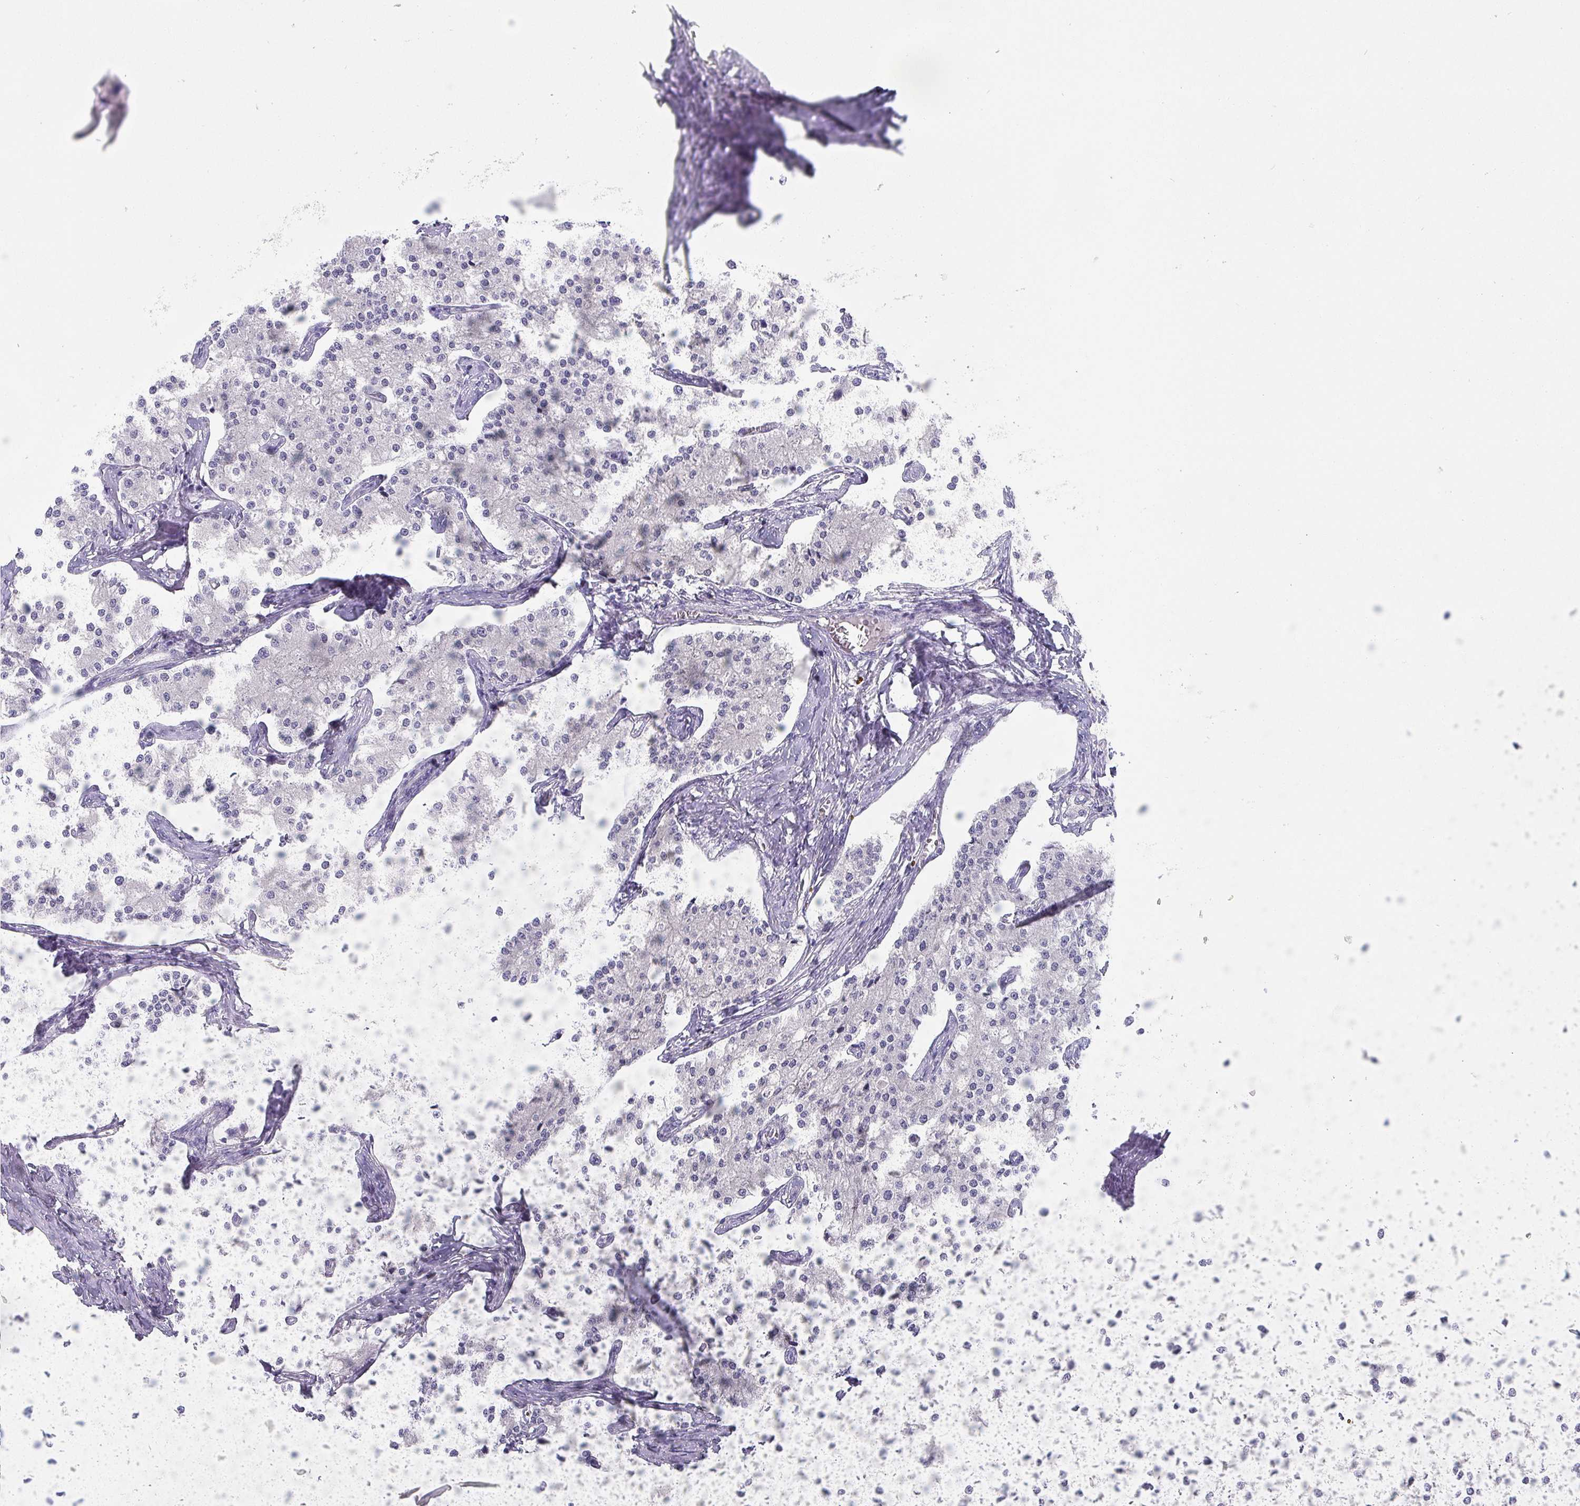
{"staining": {"intensity": "negative", "quantity": "none", "location": "none"}, "tissue": "carcinoid", "cell_type": "Tumor cells", "image_type": "cancer", "snomed": [{"axis": "morphology", "description": "Carcinoid, malignant, NOS"}, {"axis": "topography", "description": "Colon"}], "caption": "This is an immunohistochemistry (IHC) micrograph of carcinoid (malignant). There is no expression in tumor cells.", "gene": "INS-IGF2", "patient": {"sex": "female", "age": 52}}